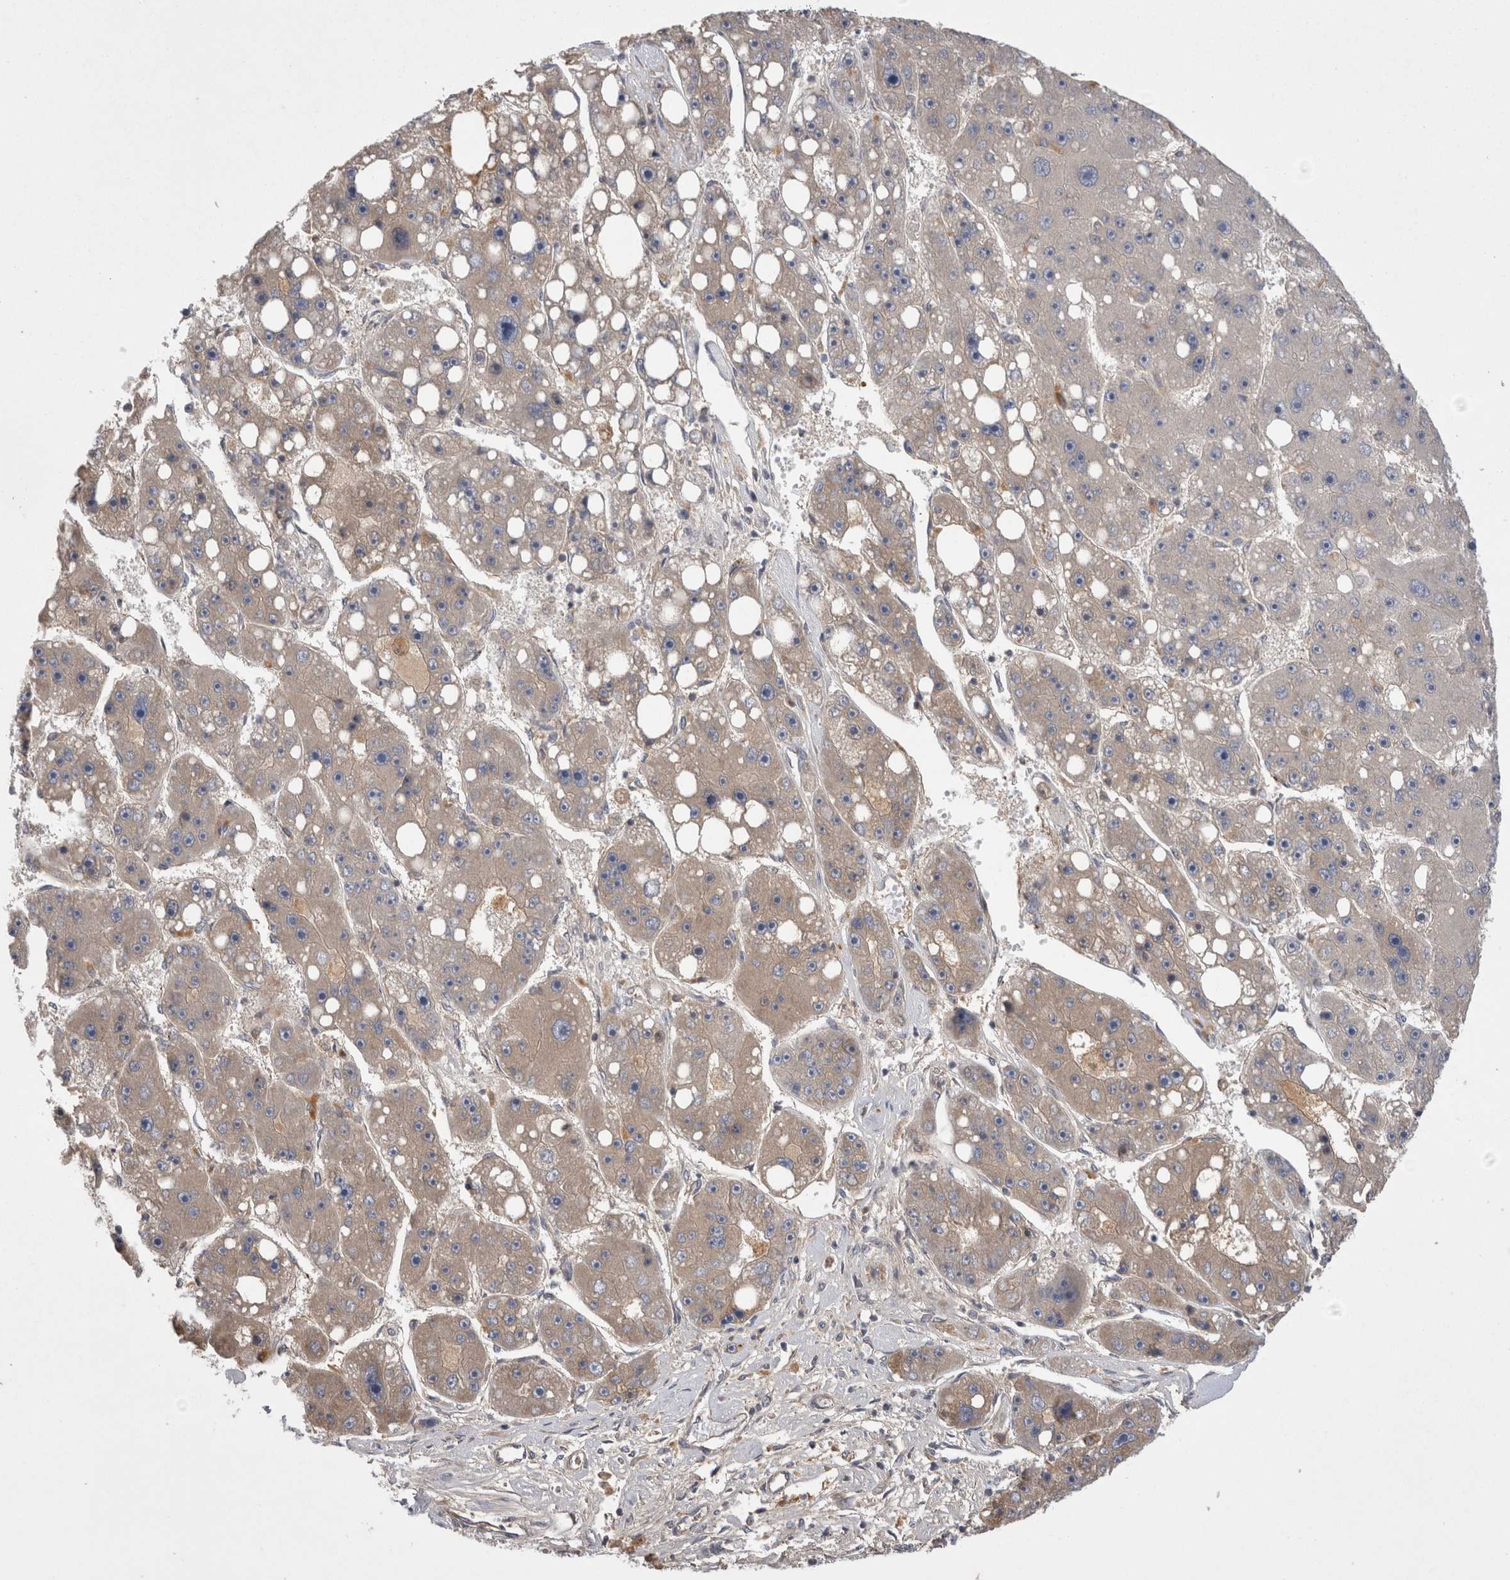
{"staining": {"intensity": "weak", "quantity": "<25%", "location": "cytoplasmic/membranous"}, "tissue": "liver cancer", "cell_type": "Tumor cells", "image_type": "cancer", "snomed": [{"axis": "morphology", "description": "Carcinoma, Hepatocellular, NOS"}, {"axis": "topography", "description": "Liver"}], "caption": "A histopathology image of hepatocellular carcinoma (liver) stained for a protein displays no brown staining in tumor cells. (Stains: DAB (3,3'-diaminobenzidine) immunohistochemistry (IHC) with hematoxylin counter stain, Microscopy: brightfield microscopy at high magnification).", "gene": "DARS2", "patient": {"sex": "female", "age": 61}}